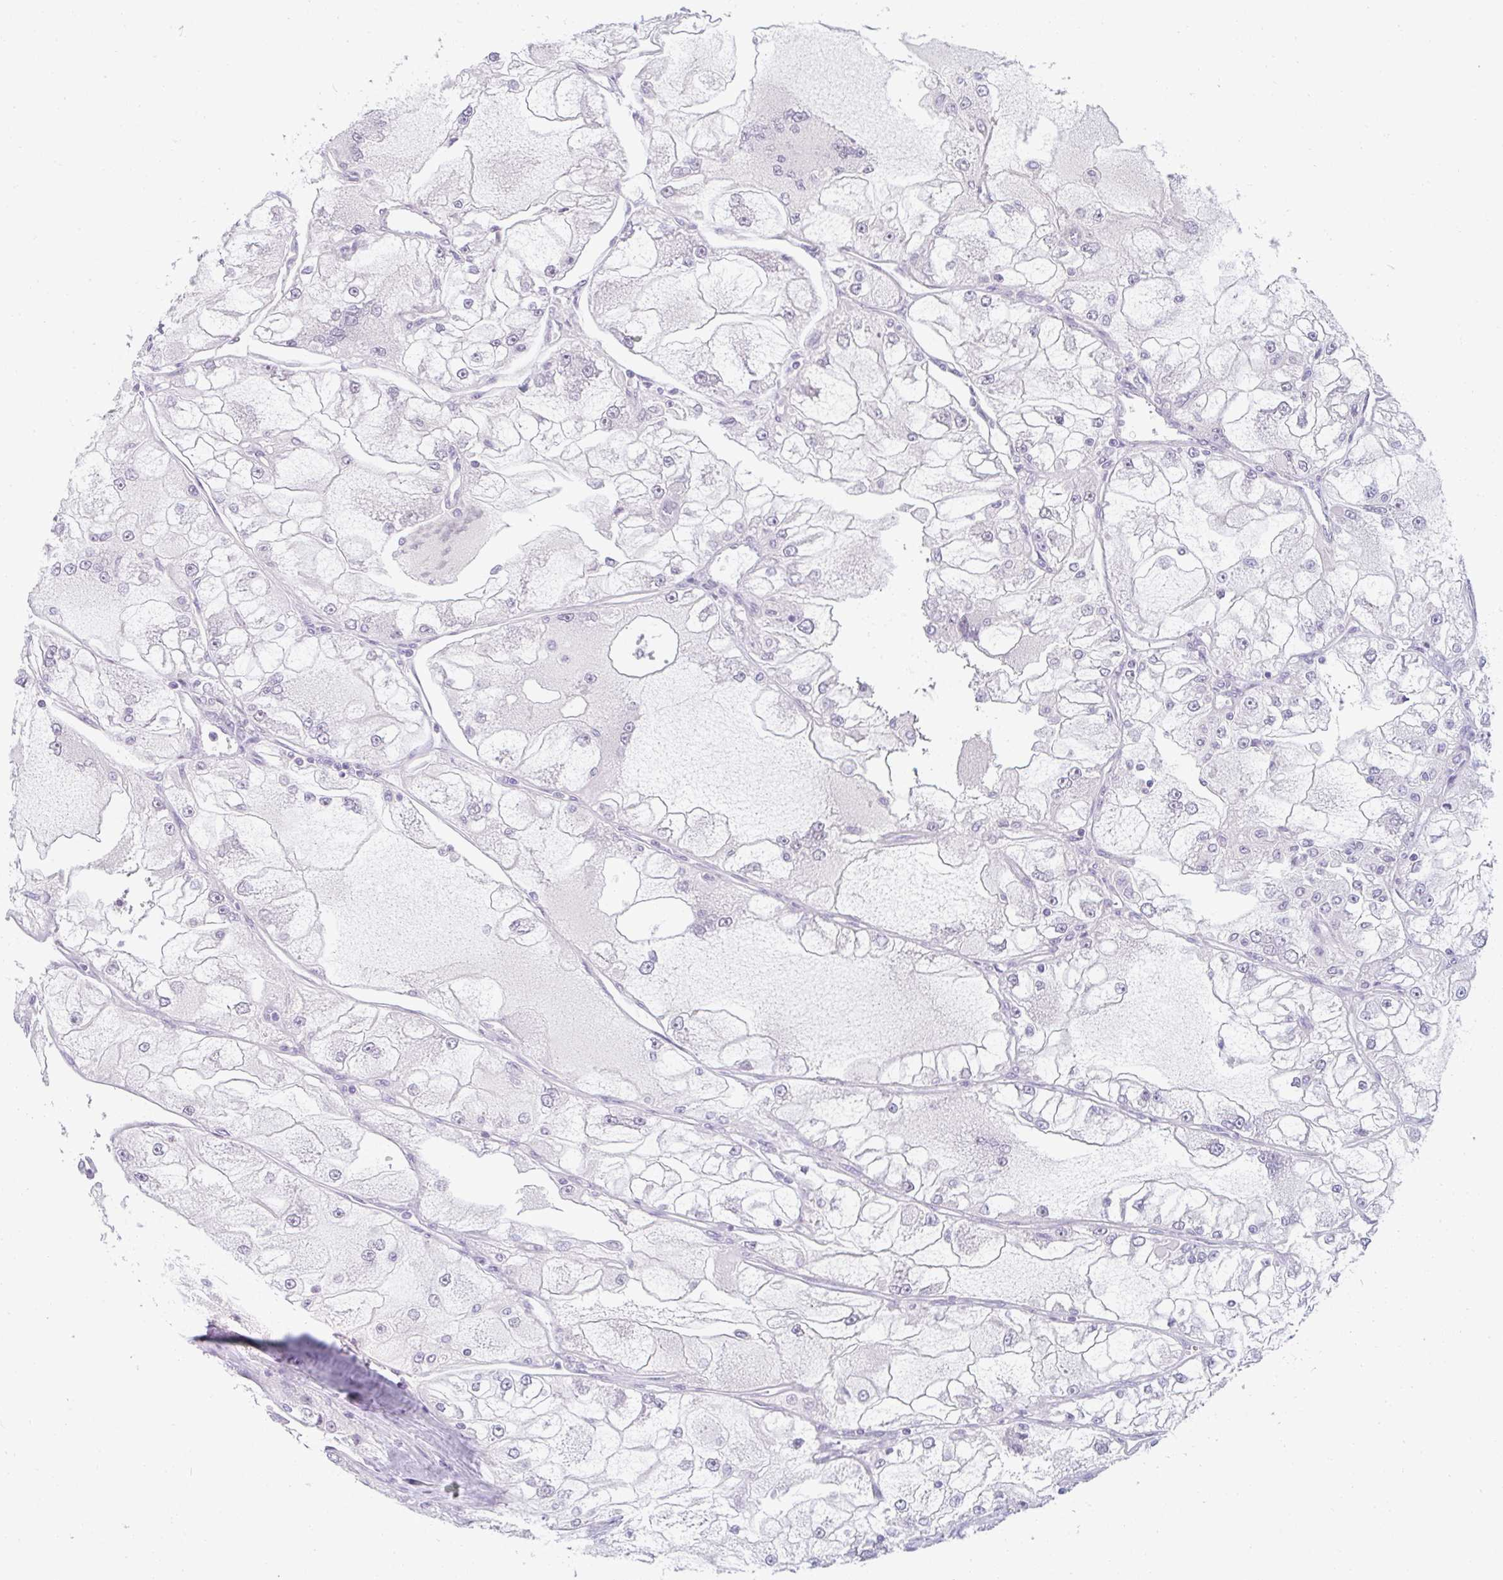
{"staining": {"intensity": "negative", "quantity": "none", "location": "none"}, "tissue": "renal cancer", "cell_type": "Tumor cells", "image_type": "cancer", "snomed": [{"axis": "morphology", "description": "Adenocarcinoma, NOS"}, {"axis": "topography", "description": "Kidney"}], "caption": "DAB (3,3'-diaminobenzidine) immunohistochemical staining of human renal cancer exhibits no significant staining in tumor cells. Nuclei are stained in blue.", "gene": "PPFIA4", "patient": {"sex": "female", "age": 72}}